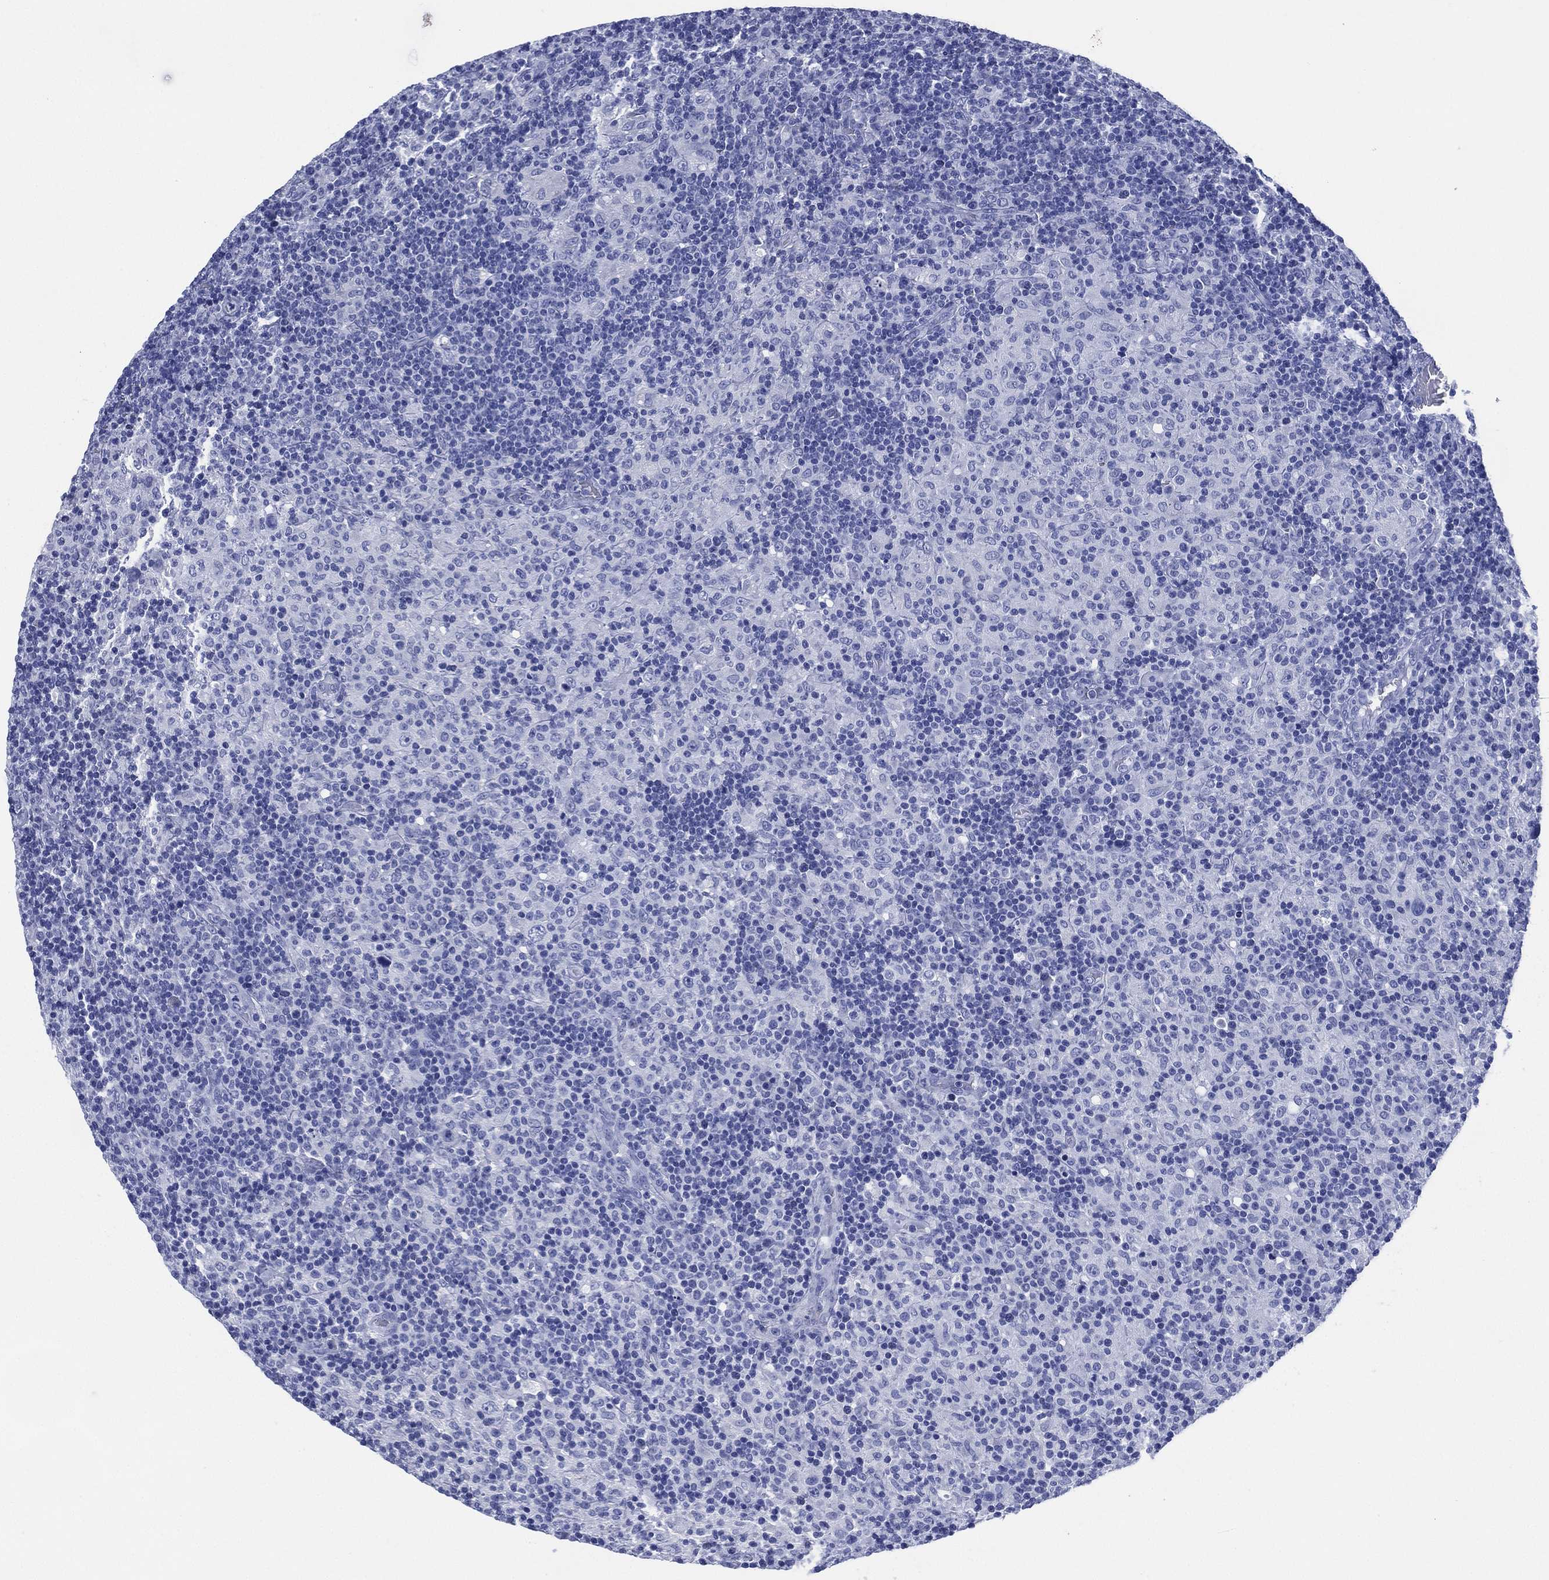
{"staining": {"intensity": "negative", "quantity": "none", "location": "none"}, "tissue": "lymphoma", "cell_type": "Tumor cells", "image_type": "cancer", "snomed": [{"axis": "morphology", "description": "Hodgkin's disease, NOS"}, {"axis": "topography", "description": "Lymph node"}], "caption": "This is a photomicrograph of IHC staining of lymphoma, which shows no expression in tumor cells.", "gene": "SIGLECL1", "patient": {"sex": "male", "age": 70}}